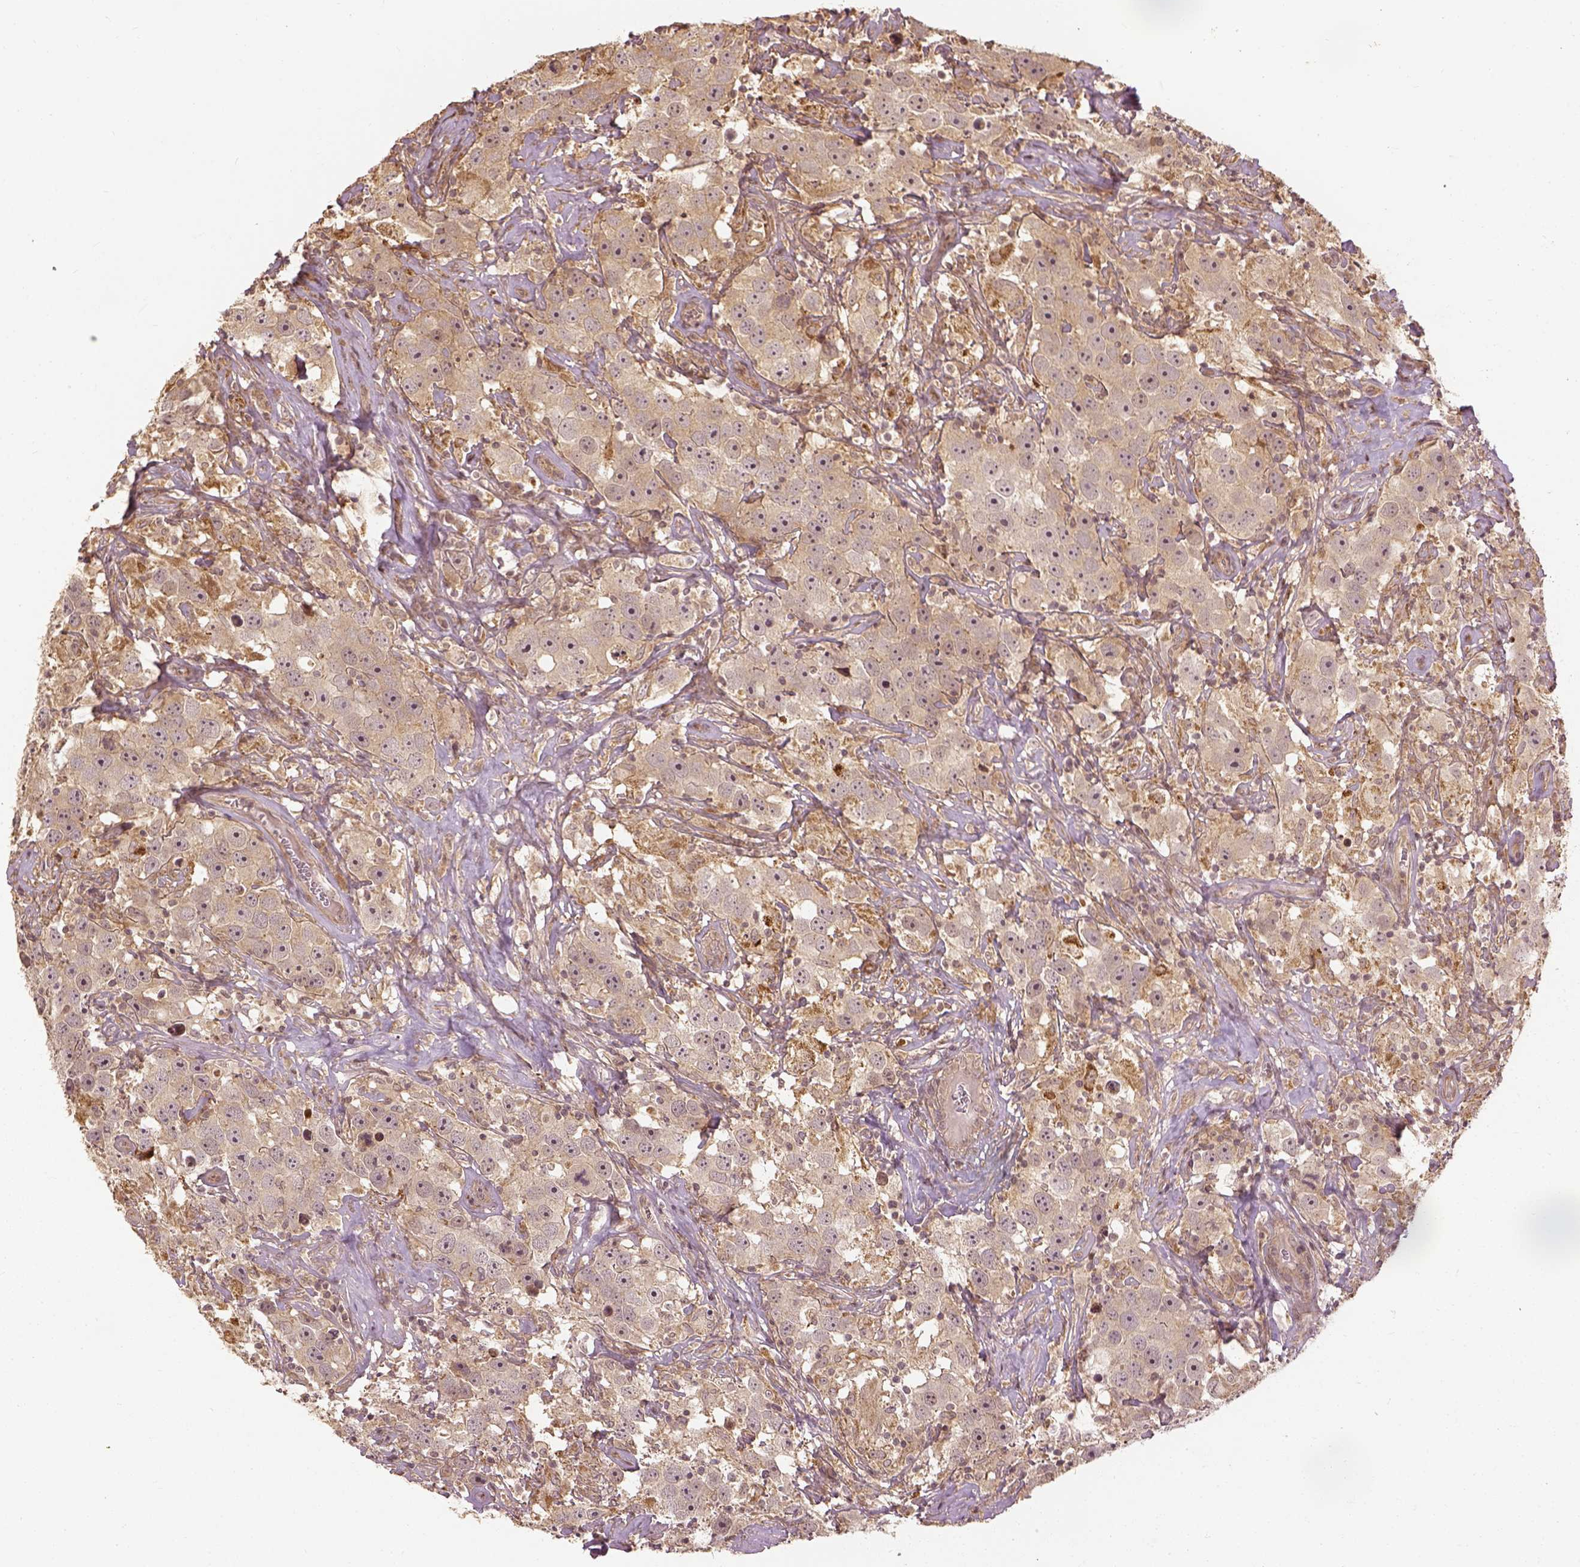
{"staining": {"intensity": "weak", "quantity": ">75%", "location": "cytoplasmic/membranous"}, "tissue": "testis cancer", "cell_type": "Tumor cells", "image_type": "cancer", "snomed": [{"axis": "morphology", "description": "Seminoma, NOS"}, {"axis": "topography", "description": "Testis"}], "caption": "Seminoma (testis) stained with DAB immunohistochemistry (IHC) displays low levels of weak cytoplasmic/membranous positivity in approximately >75% of tumor cells. (Brightfield microscopy of DAB IHC at high magnification).", "gene": "VEGFA", "patient": {"sex": "male", "age": 49}}